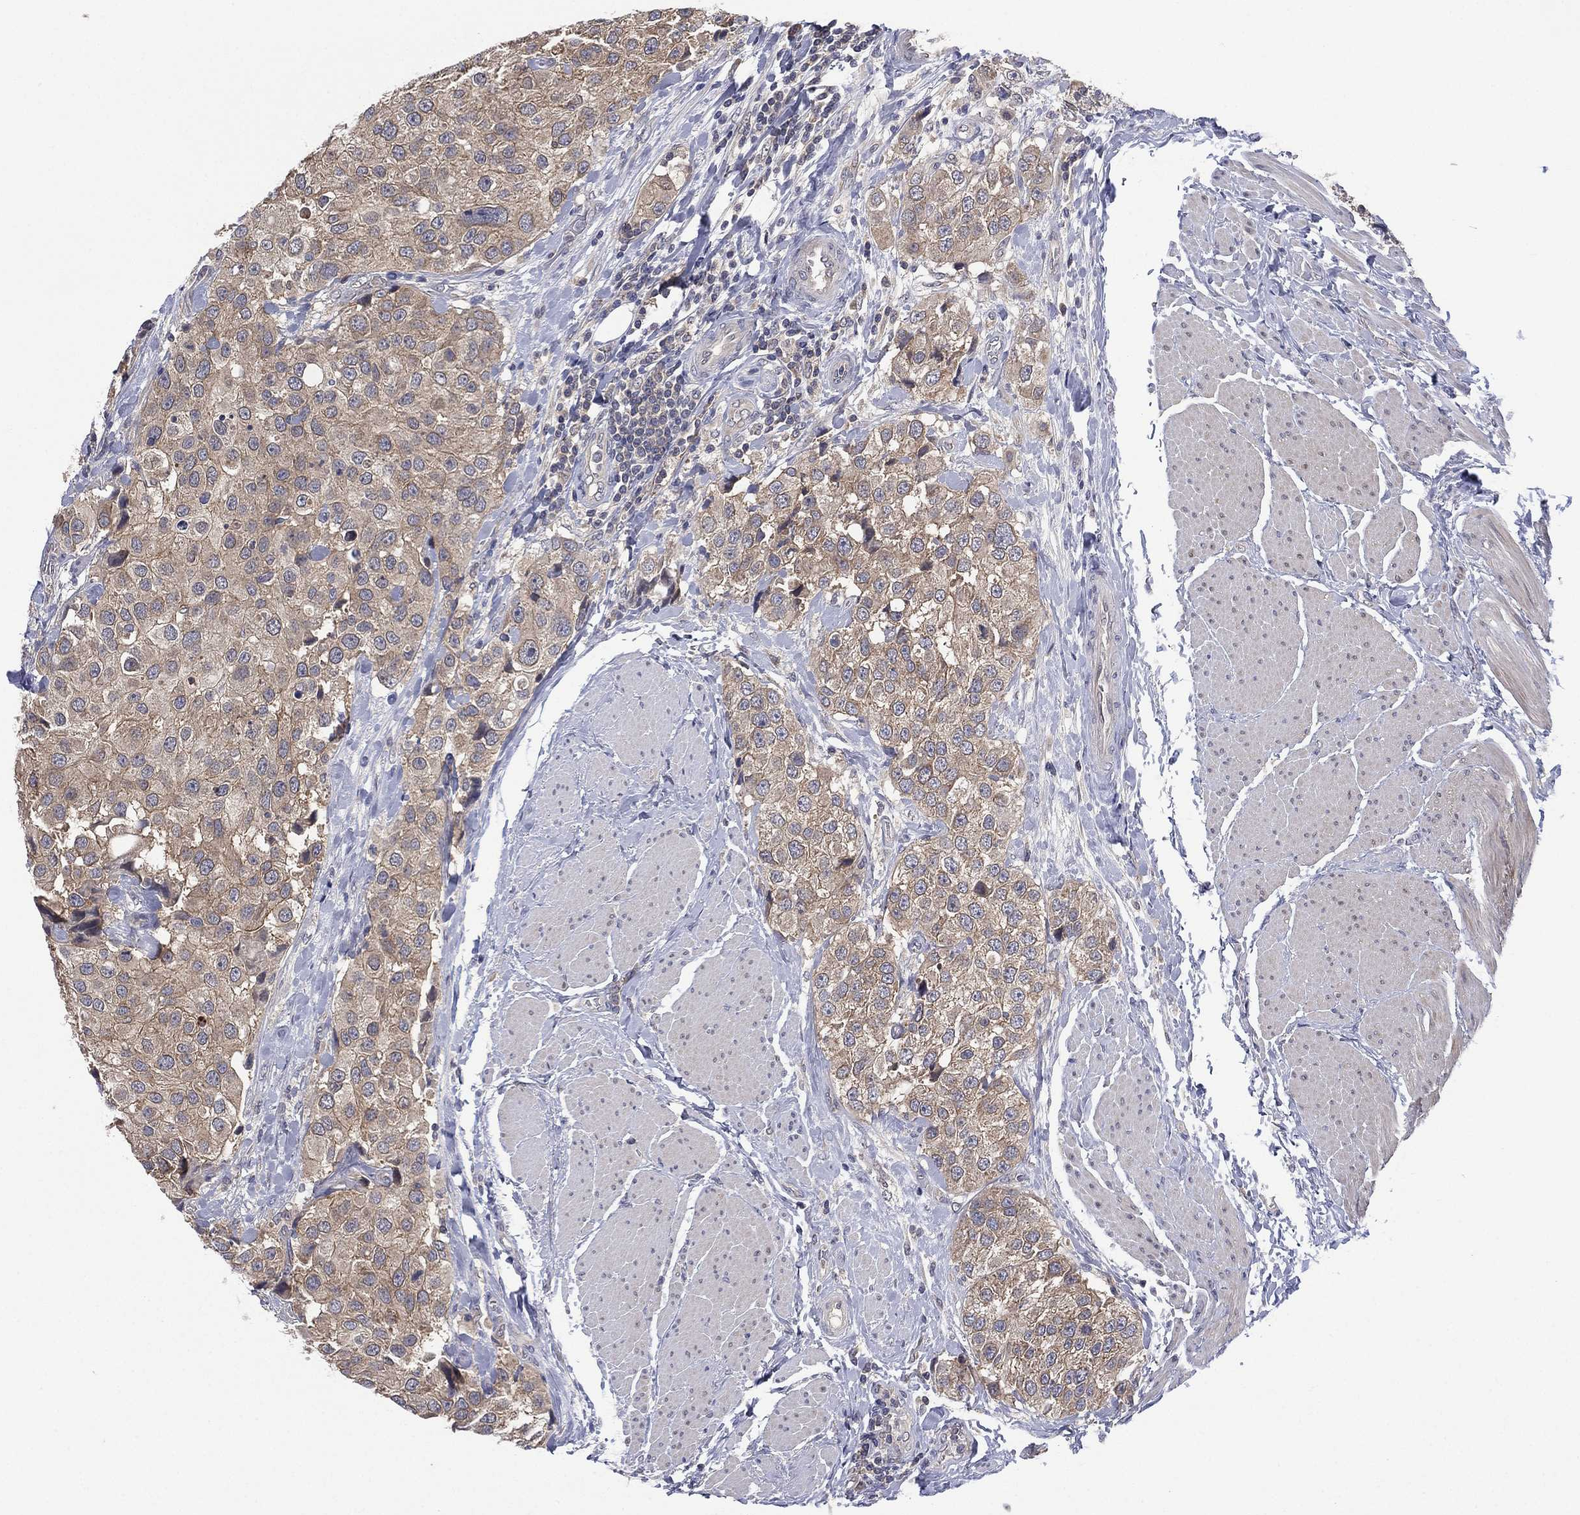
{"staining": {"intensity": "weak", "quantity": "<25%", "location": "cytoplasmic/membranous"}, "tissue": "urothelial cancer", "cell_type": "Tumor cells", "image_type": "cancer", "snomed": [{"axis": "morphology", "description": "Urothelial carcinoma, High grade"}, {"axis": "topography", "description": "Urinary bladder"}], "caption": "A micrograph of urothelial cancer stained for a protein reveals no brown staining in tumor cells.", "gene": "MPP7", "patient": {"sex": "female", "age": 64}}